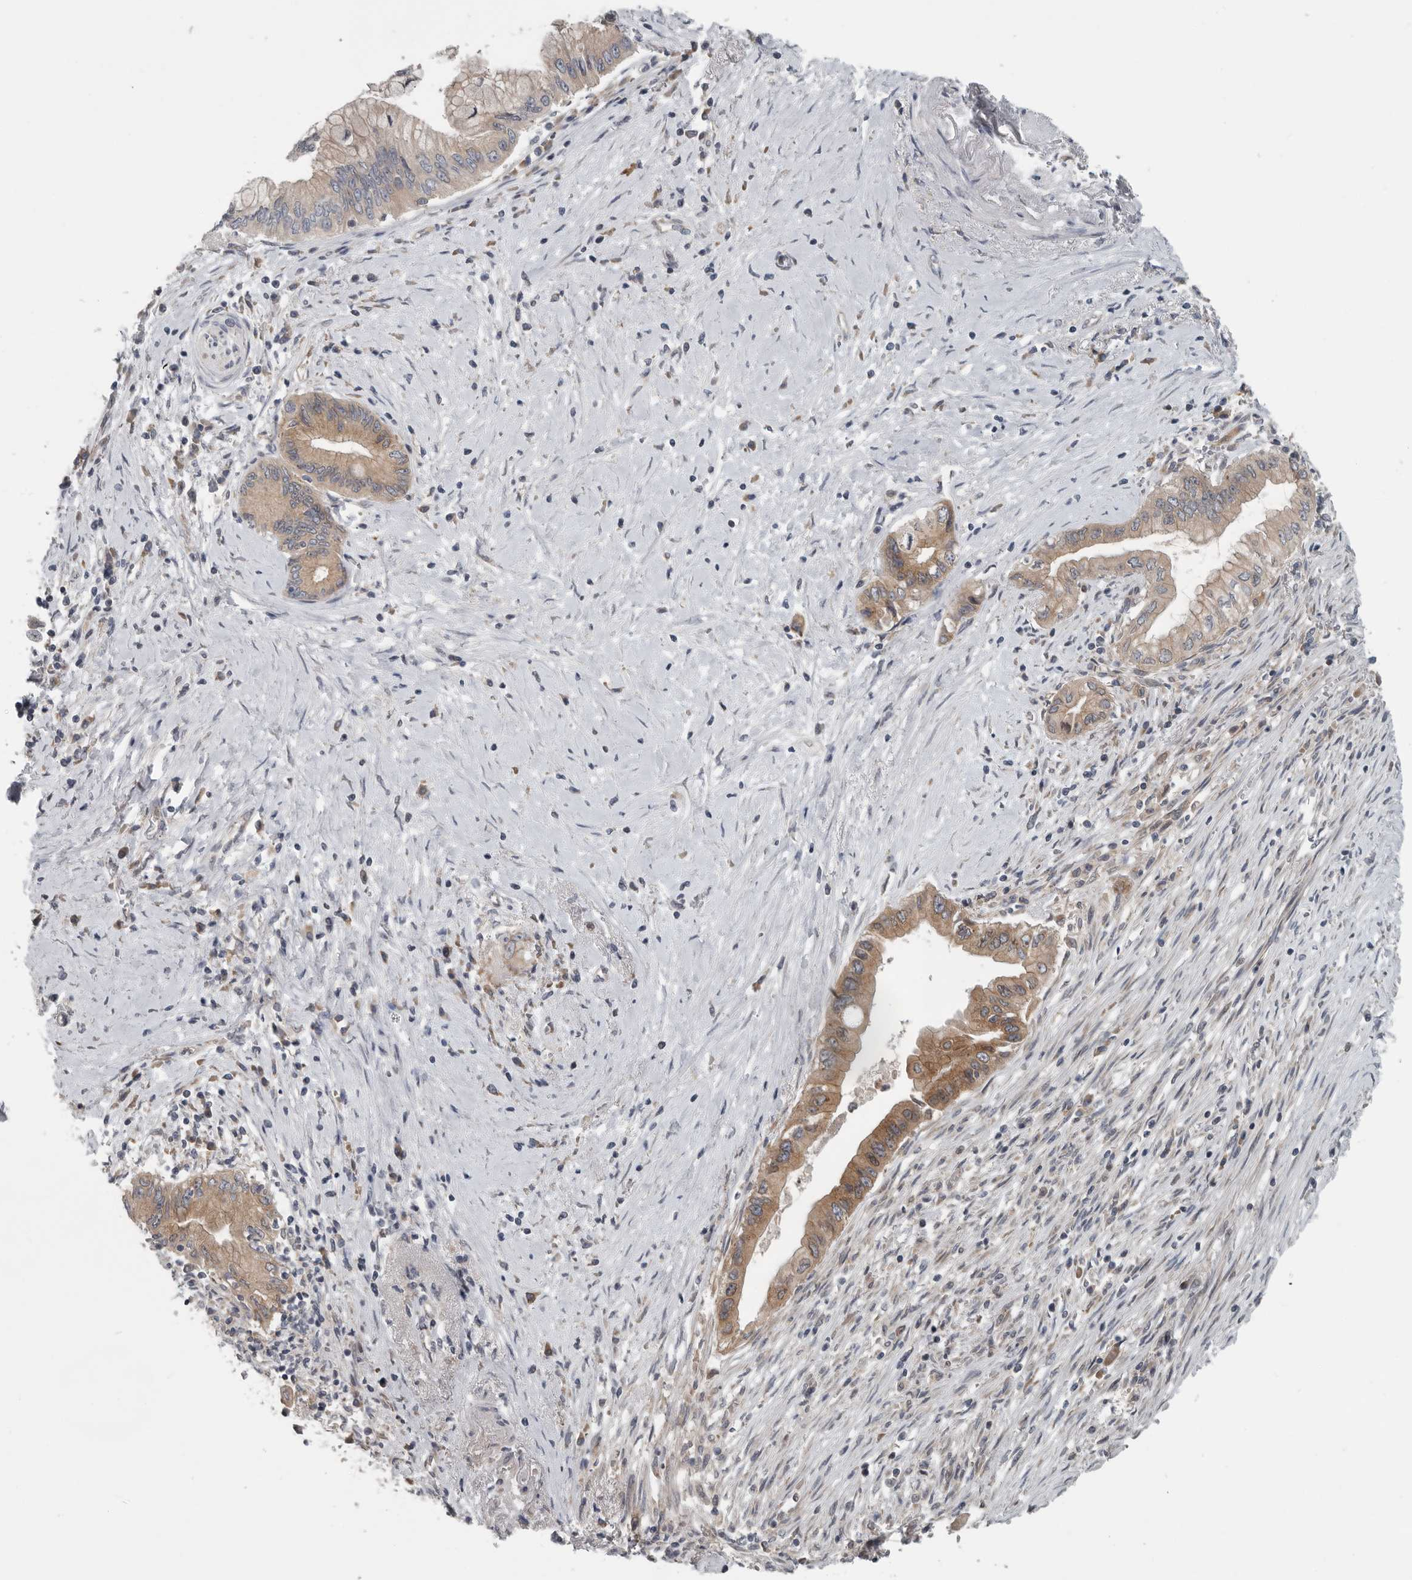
{"staining": {"intensity": "moderate", "quantity": ">75%", "location": "cytoplasmic/membranous"}, "tissue": "pancreatic cancer", "cell_type": "Tumor cells", "image_type": "cancer", "snomed": [{"axis": "morphology", "description": "Adenocarcinoma, NOS"}, {"axis": "topography", "description": "Pancreas"}], "caption": "Approximately >75% of tumor cells in human pancreatic cancer demonstrate moderate cytoplasmic/membranous protein positivity as visualized by brown immunohistochemical staining.", "gene": "TMEM199", "patient": {"sex": "male", "age": 78}}